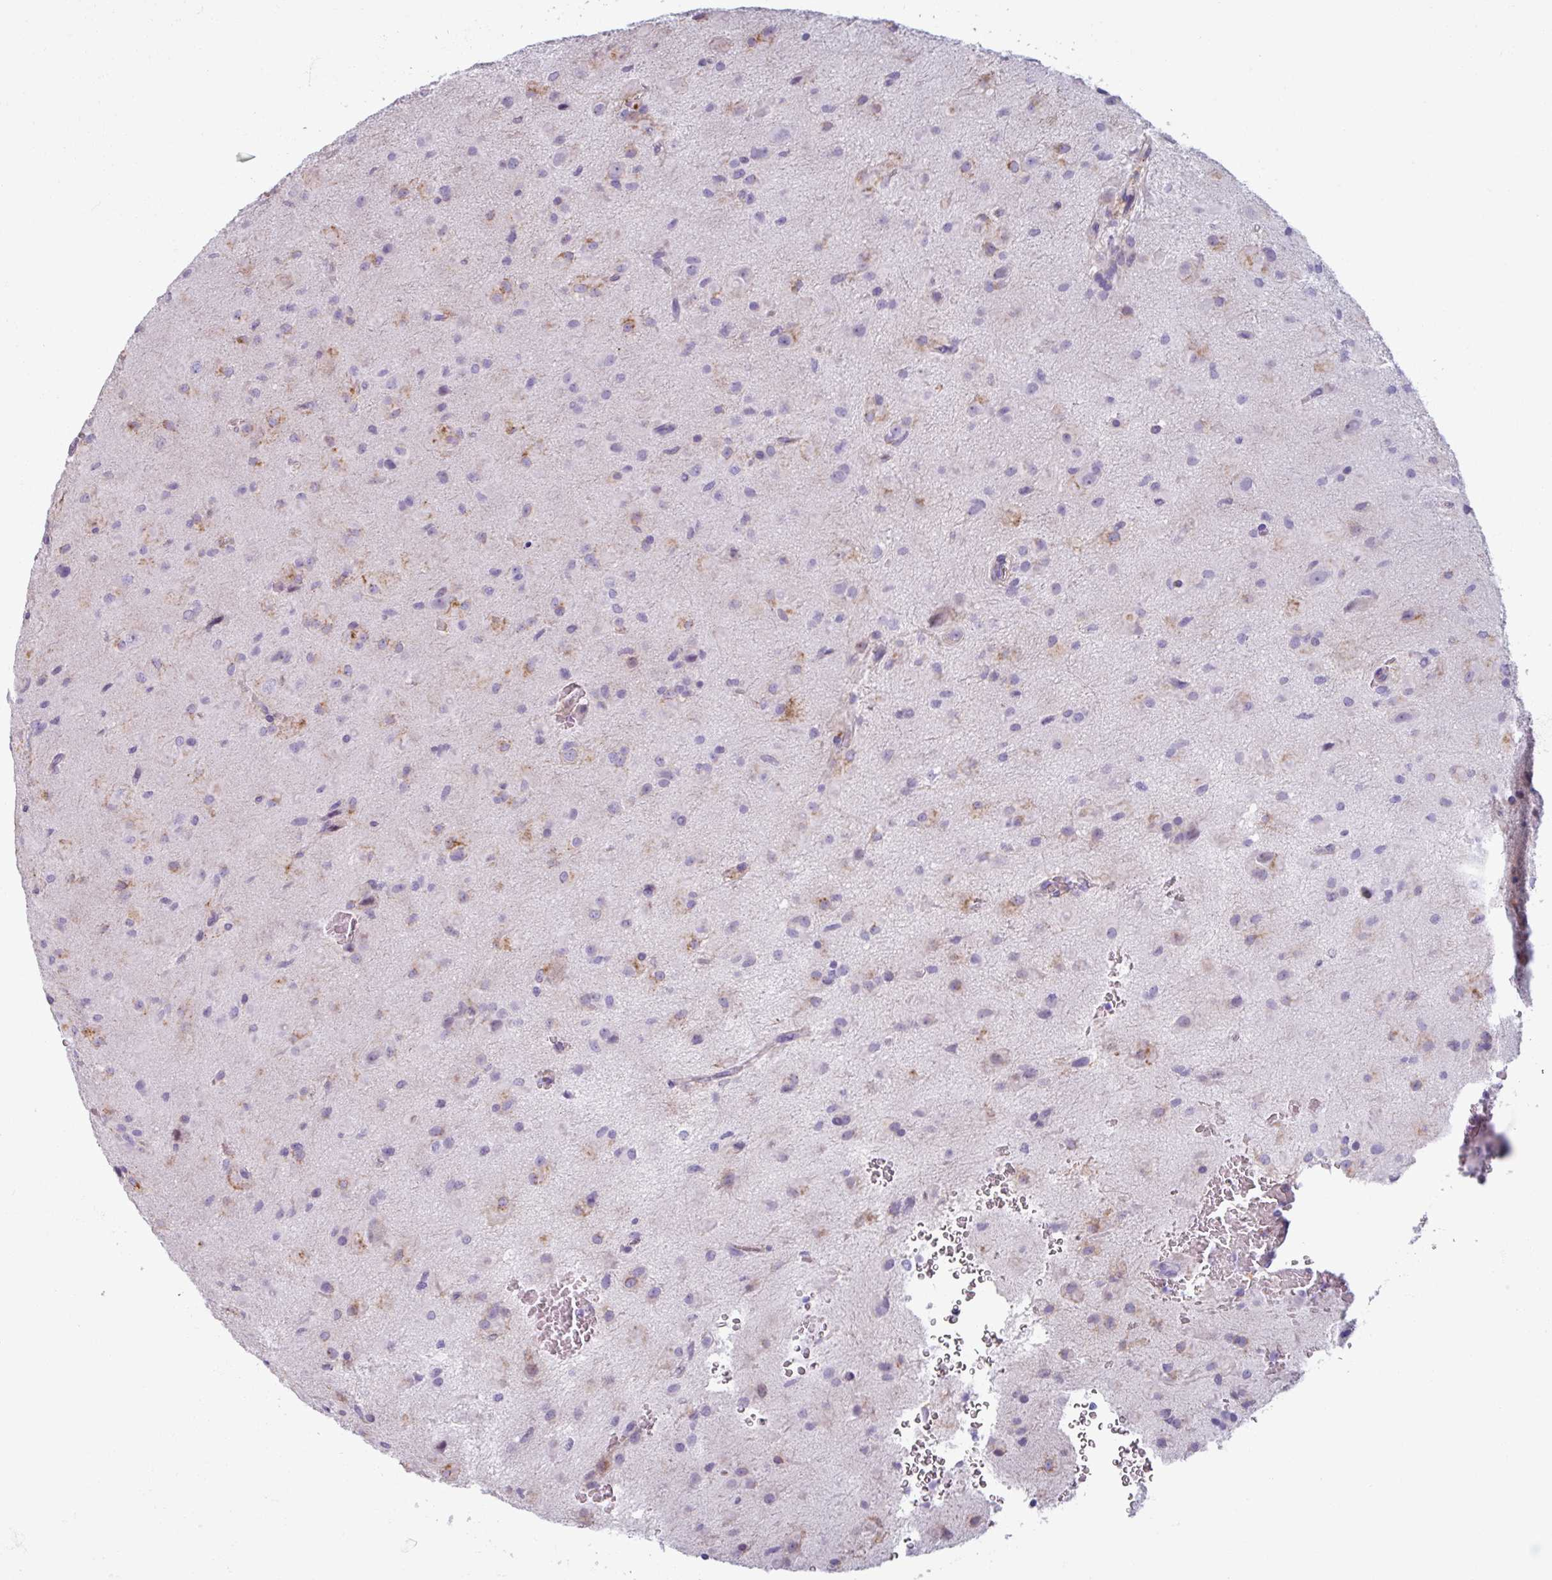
{"staining": {"intensity": "weak", "quantity": "<25%", "location": "cytoplasmic/membranous"}, "tissue": "glioma", "cell_type": "Tumor cells", "image_type": "cancer", "snomed": [{"axis": "morphology", "description": "Glioma, malignant, Low grade"}, {"axis": "topography", "description": "Brain"}], "caption": "There is no significant staining in tumor cells of glioma.", "gene": "SPESP1", "patient": {"sex": "male", "age": 58}}